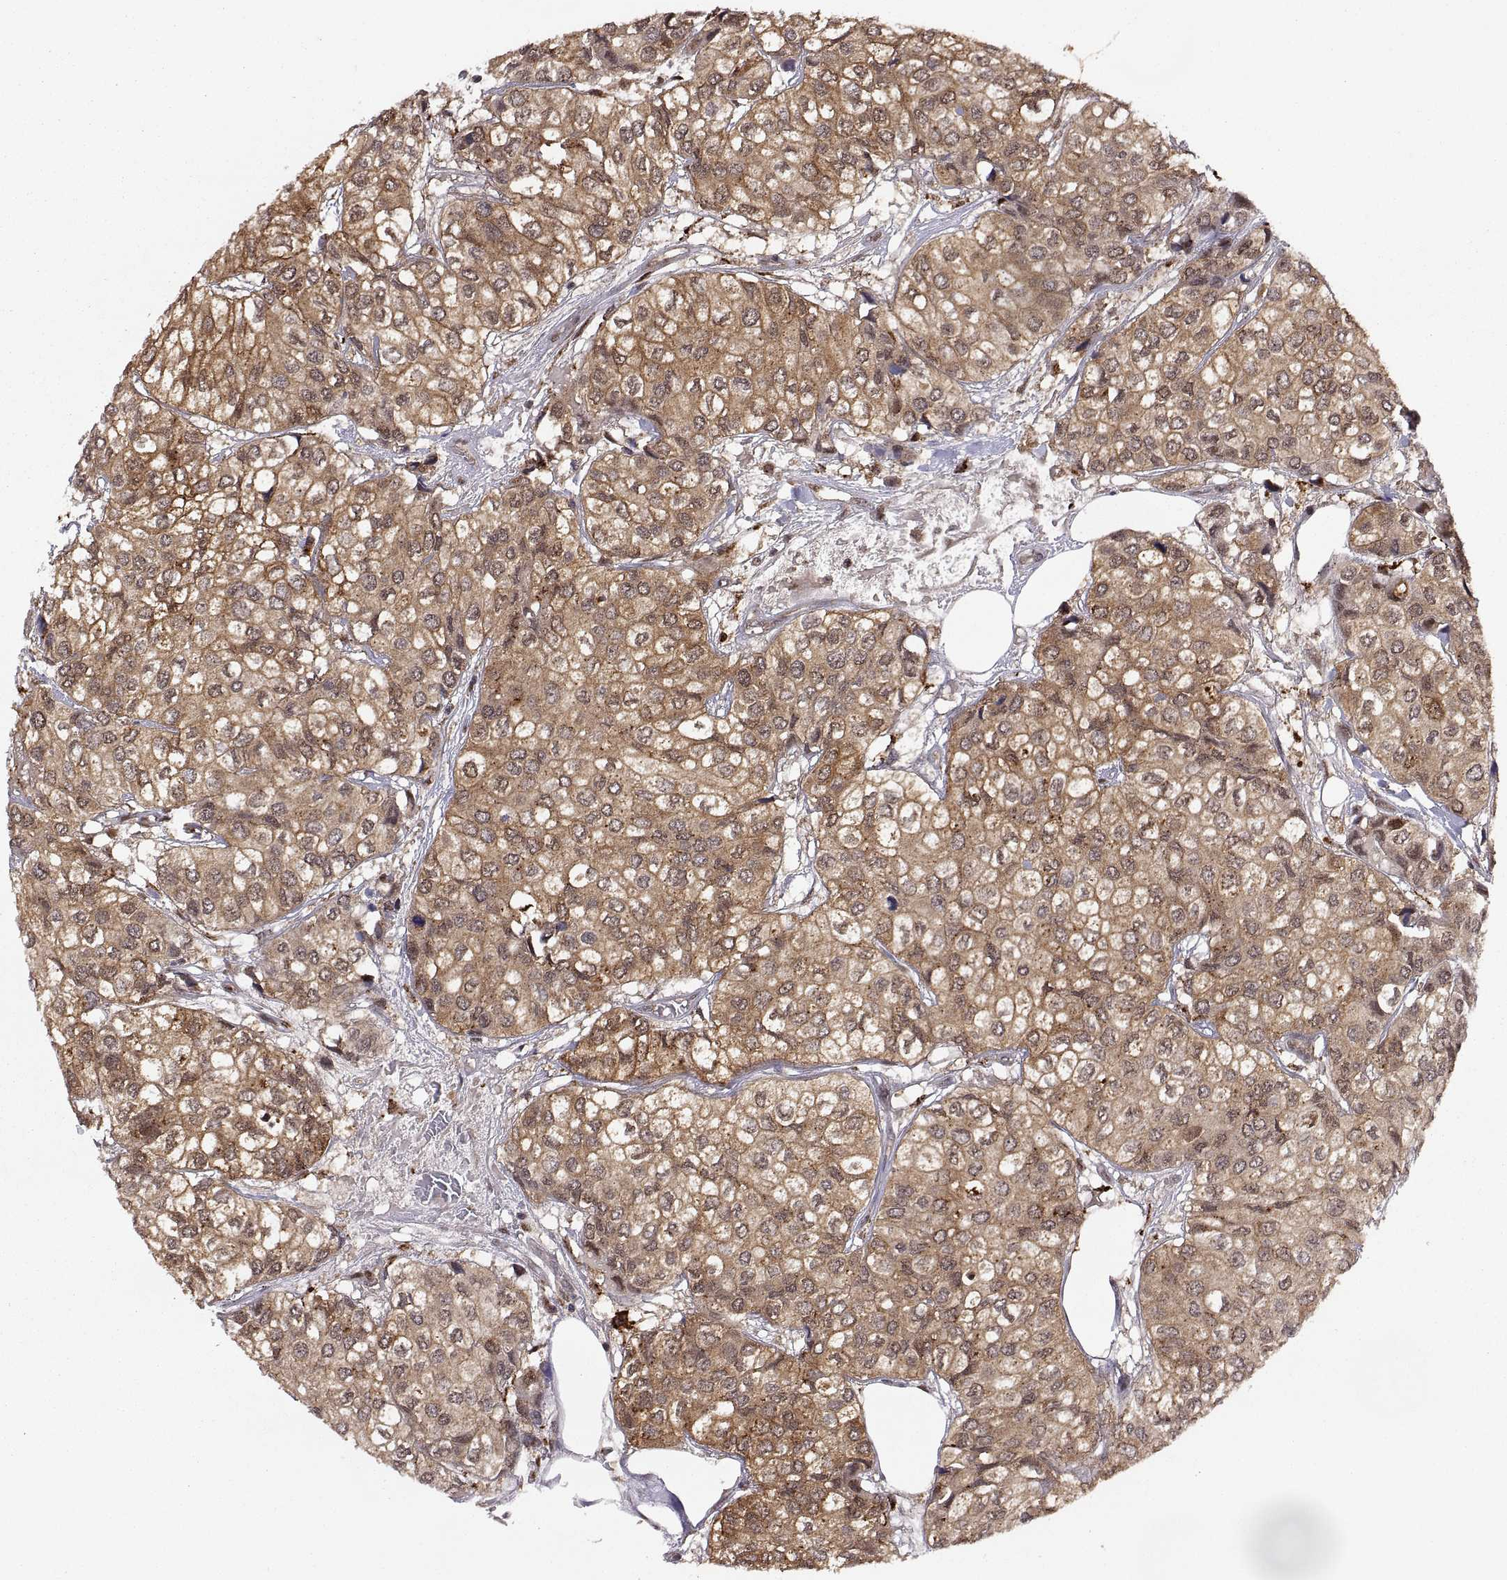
{"staining": {"intensity": "moderate", "quantity": ">75%", "location": "cytoplasmic/membranous"}, "tissue": "urothelial cancer", "cell_type": "Tumor cells", "image_type": "cancer", "snomed": [{"axis": "morphology", "description": "Urothelial carcinoma, High grade"}, {"axis": "topography", "description": "Urinary bladder"}], "caption": "This image reveals immunohistochemistry staining of human urothelial carcinoma (high-grade), with medium moderate cytoplasmic/membranous positivity in about >75% of tumor cells.", "gene": "PSMC2", "patient": {"sex": "male", "age": 73}}